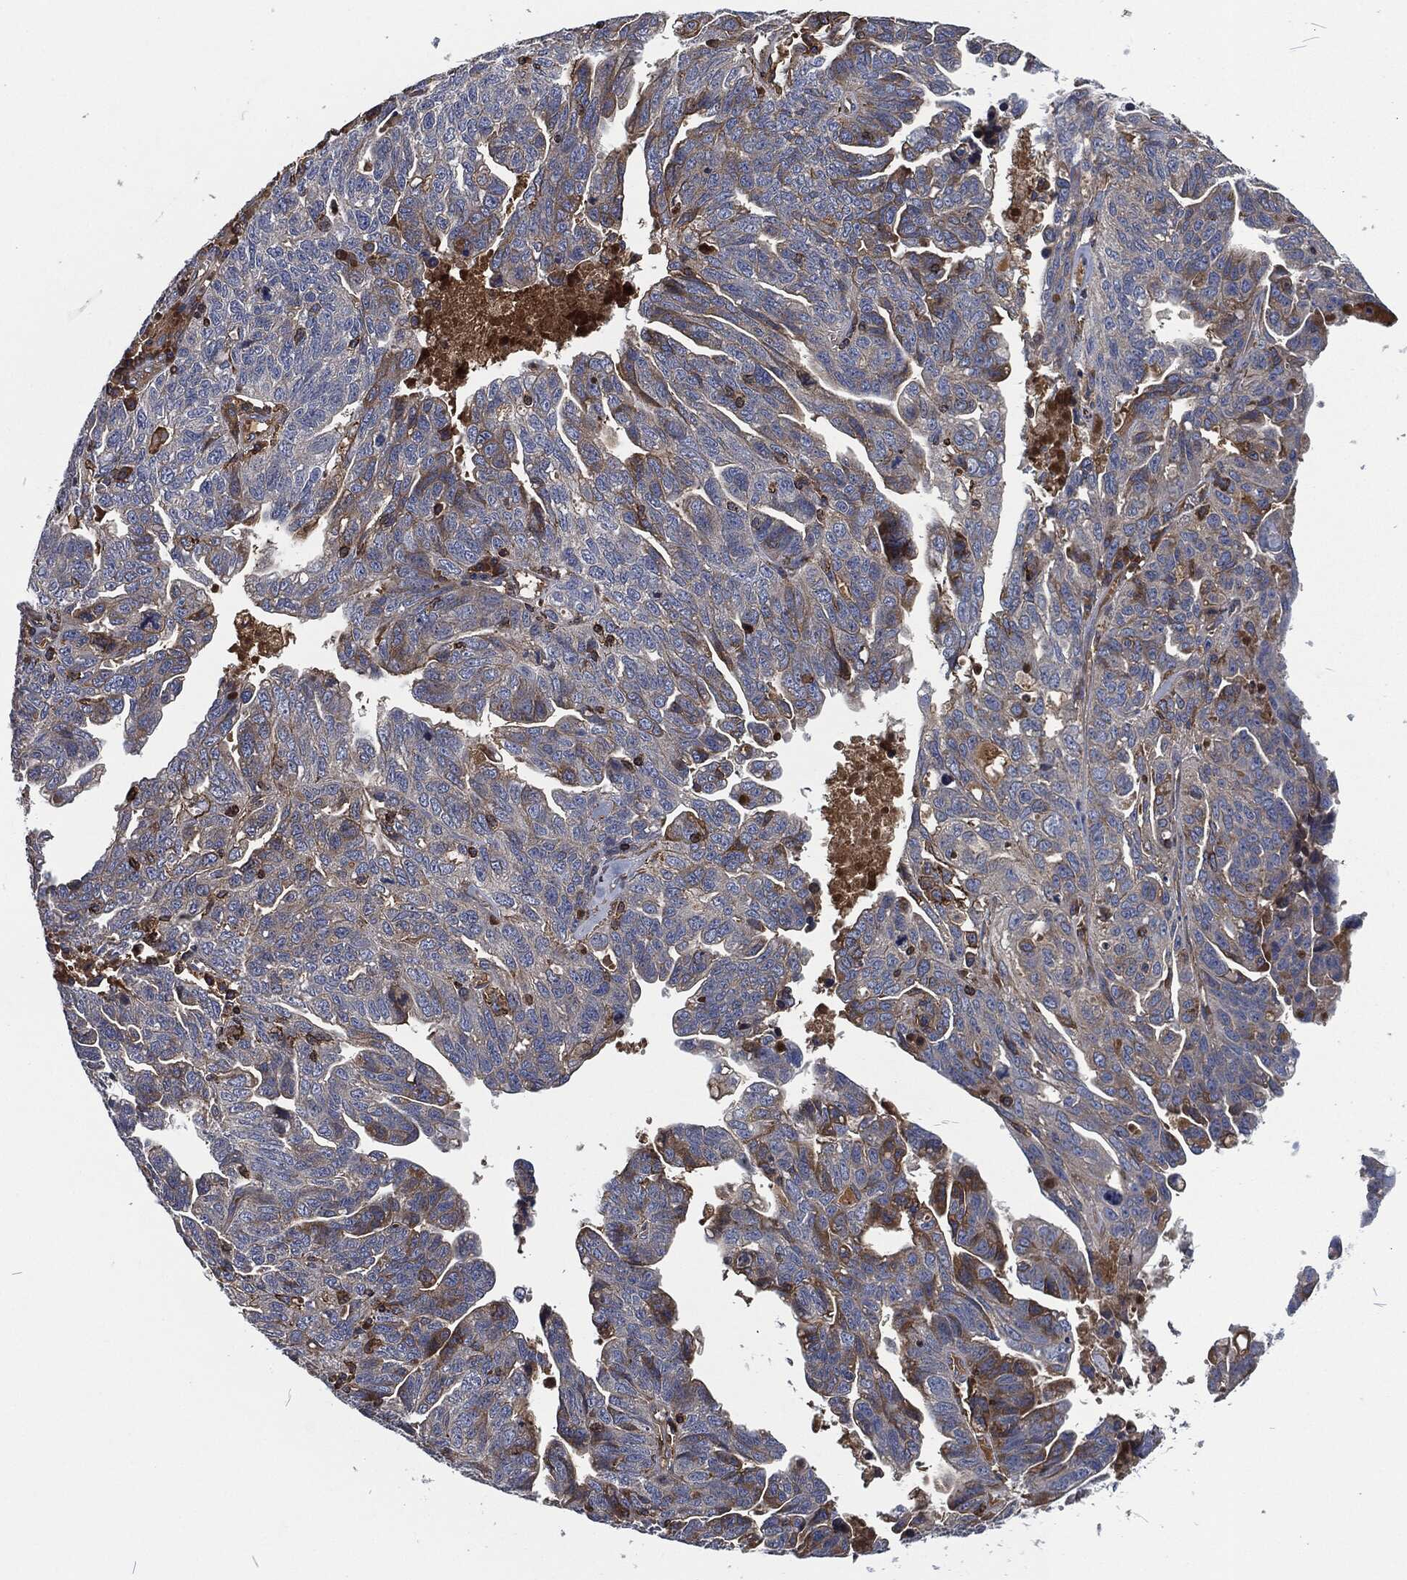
{"staining": {"intensity": "negative", "quantity": "none", "location": "none"}, "tissue": "ovarian cancer", "cell_type": "Tumor cells", "image_type": "cancer", "snomed": [{"axis": "morphology", "description": "Cystadenocarcinoma, serous, NOS"}, {"axis": "topography", "description": "Ovary"}], "caption": "There is no significant expression in tumor cells of ovarian cancer. (DAB (3,3'-diaminobenzidine) immunohistochemistry visualized using brightfield microscopy, high magnification).", "gene": "LGALS9", "patient": {"sex": "female", "age": 71}}